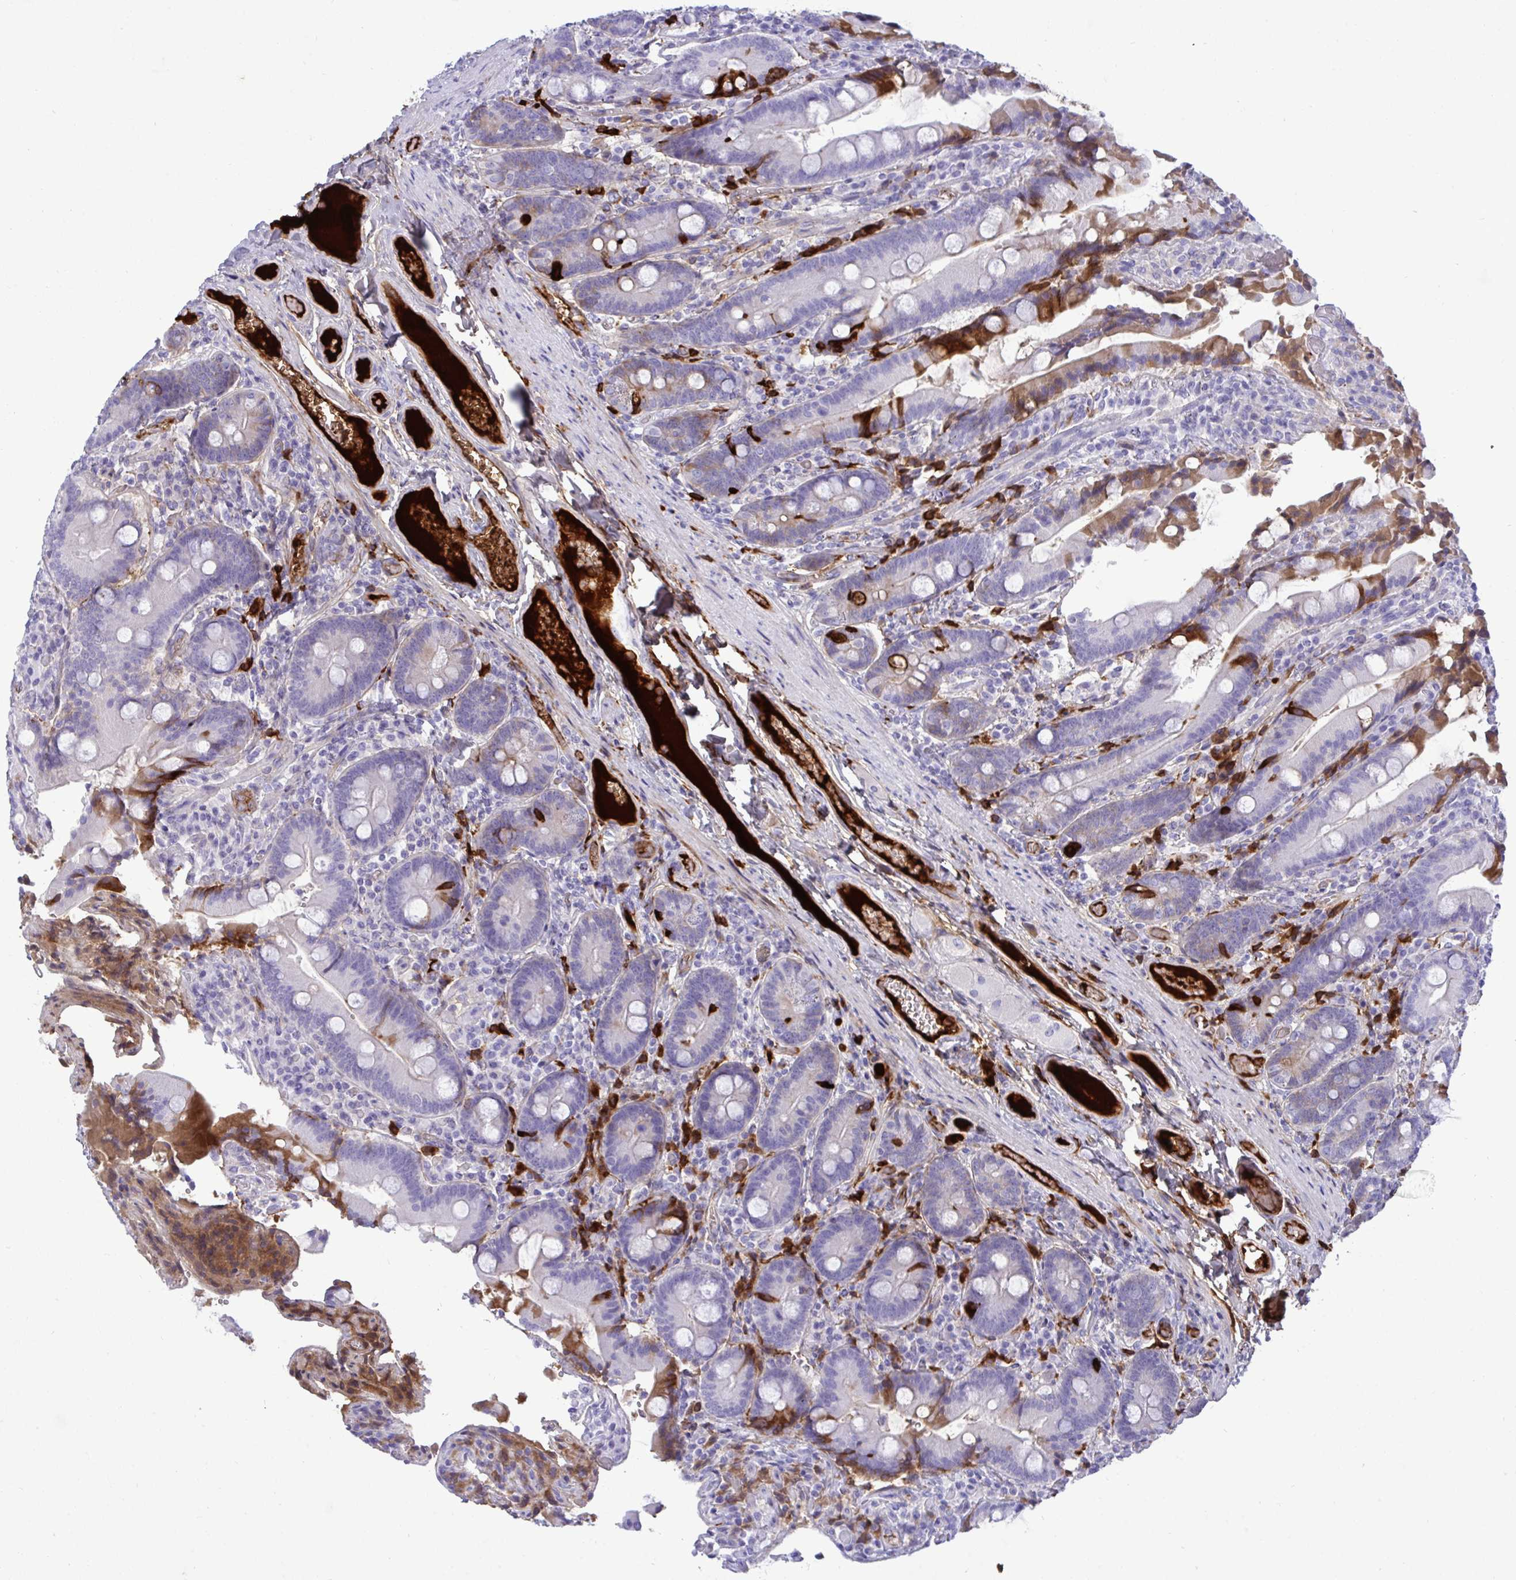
{"staining": {"intensity": "strong", "quantity": "<25%", "location": "cytoplasmic/membranous"}, "tissue": "duodenum", "cell_type": "Glandular cells", "image_type": "normal", "snomed": [{"axis": "morphology", "description": "Normal tissue, NOS"}, {"axis": "topography", "description": "Duodenum"}], "caption": "Immunohistochemical staining of normal duodenum exhibits medium levels of strong cytoplasmic/membranous expression in about <25% of glandular cells. (IHC, brightfield microscopy, high magnification).", "gene": "F2", "patient": {"sex": "female", "age": 62}}